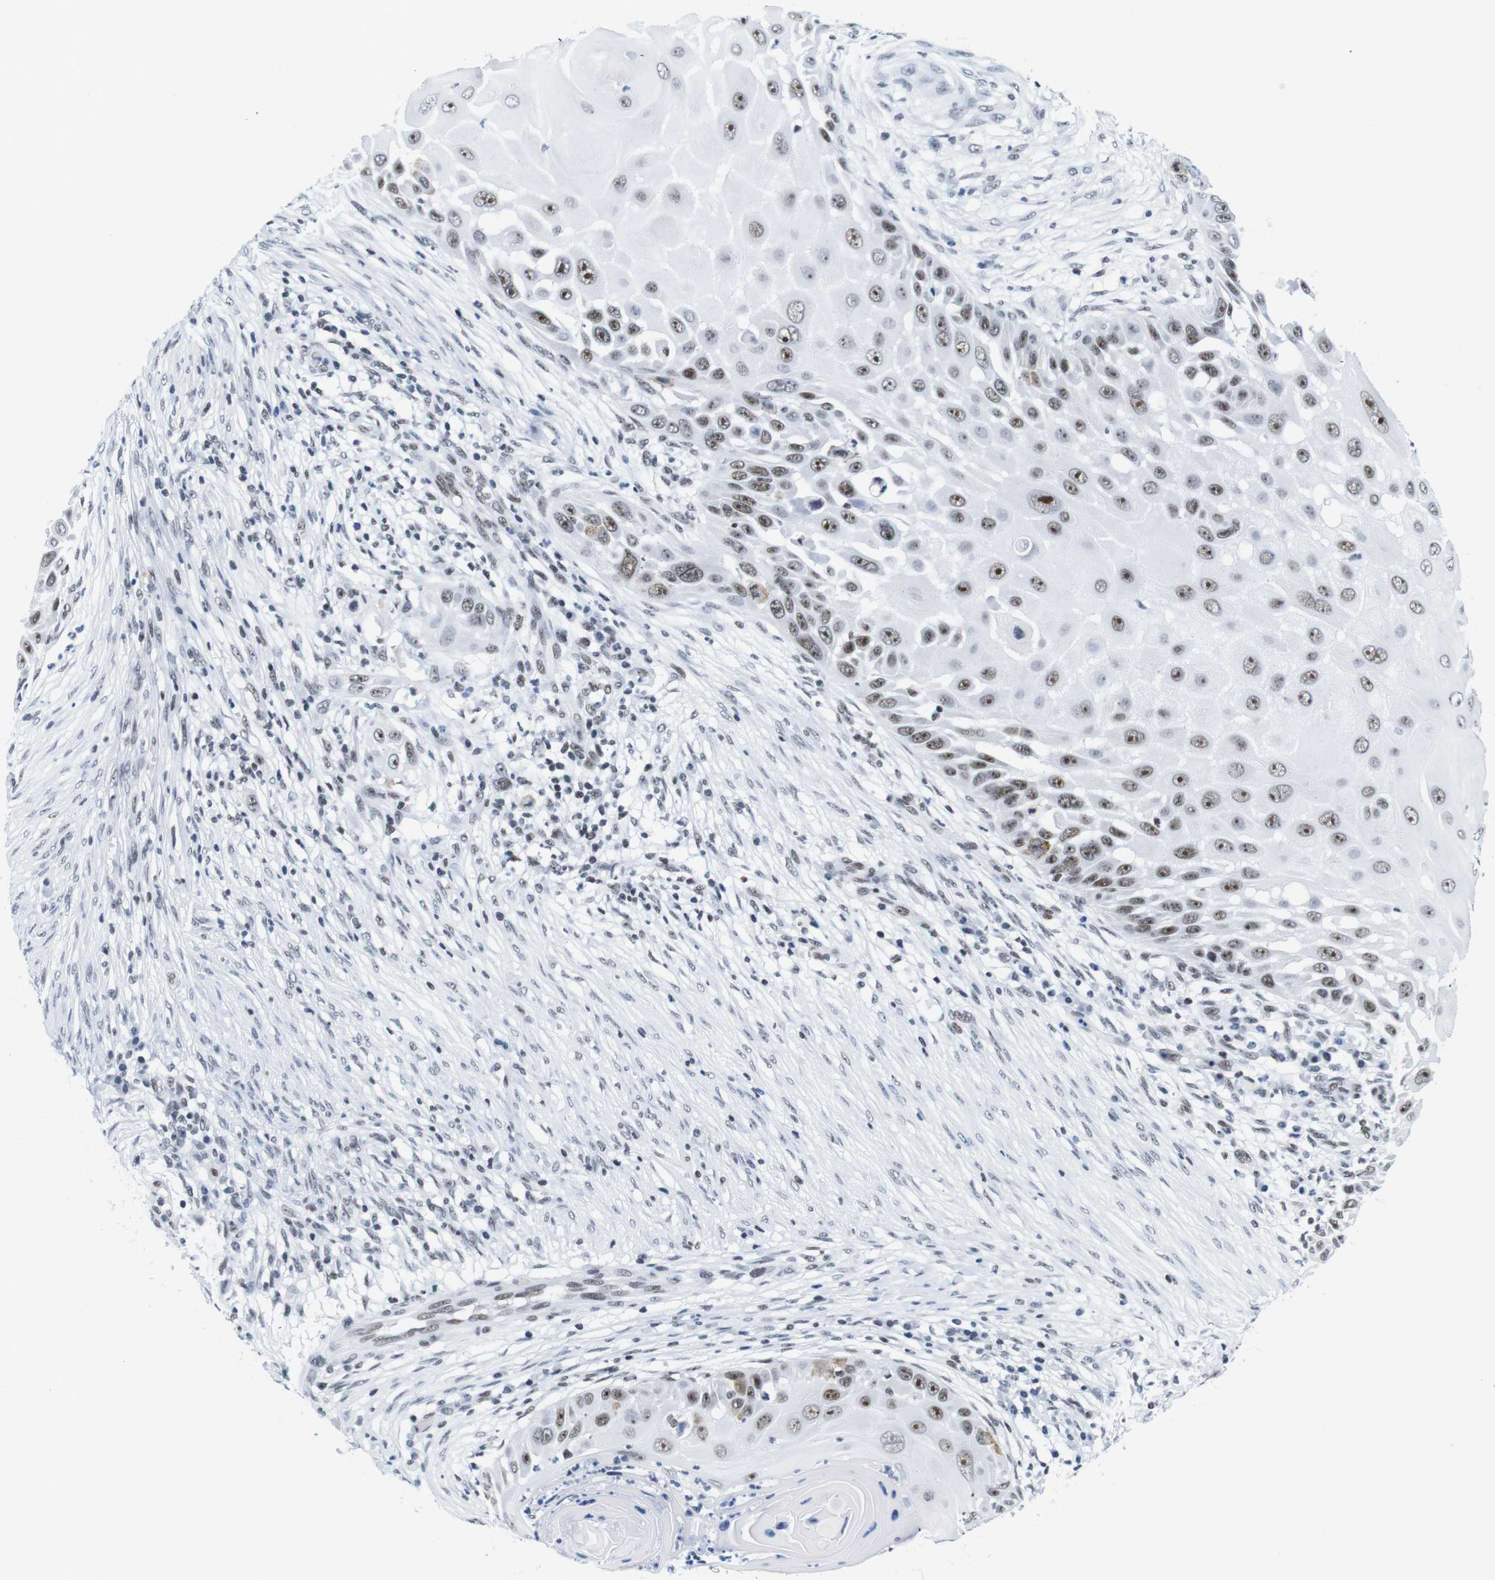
{"staining": {"intensity": "moderate", "quantity": ">75%", "location": "nuclear"}, "tissue": "skin cancer", "cell_type": "Tumor cells", "image_type": "cancer", "snomed": [{"axis": "morphology", "description": "Squamous cell carcinoma, NOS"}, {"axis": "topography", "description": "Skin"}], "caption": "Squamous cell carcinoma (skin) stained with a protein marker shows moderate staining in tumor cells.", "gene": "IFI16", "patient": {"sex": "female", "age": 44}}